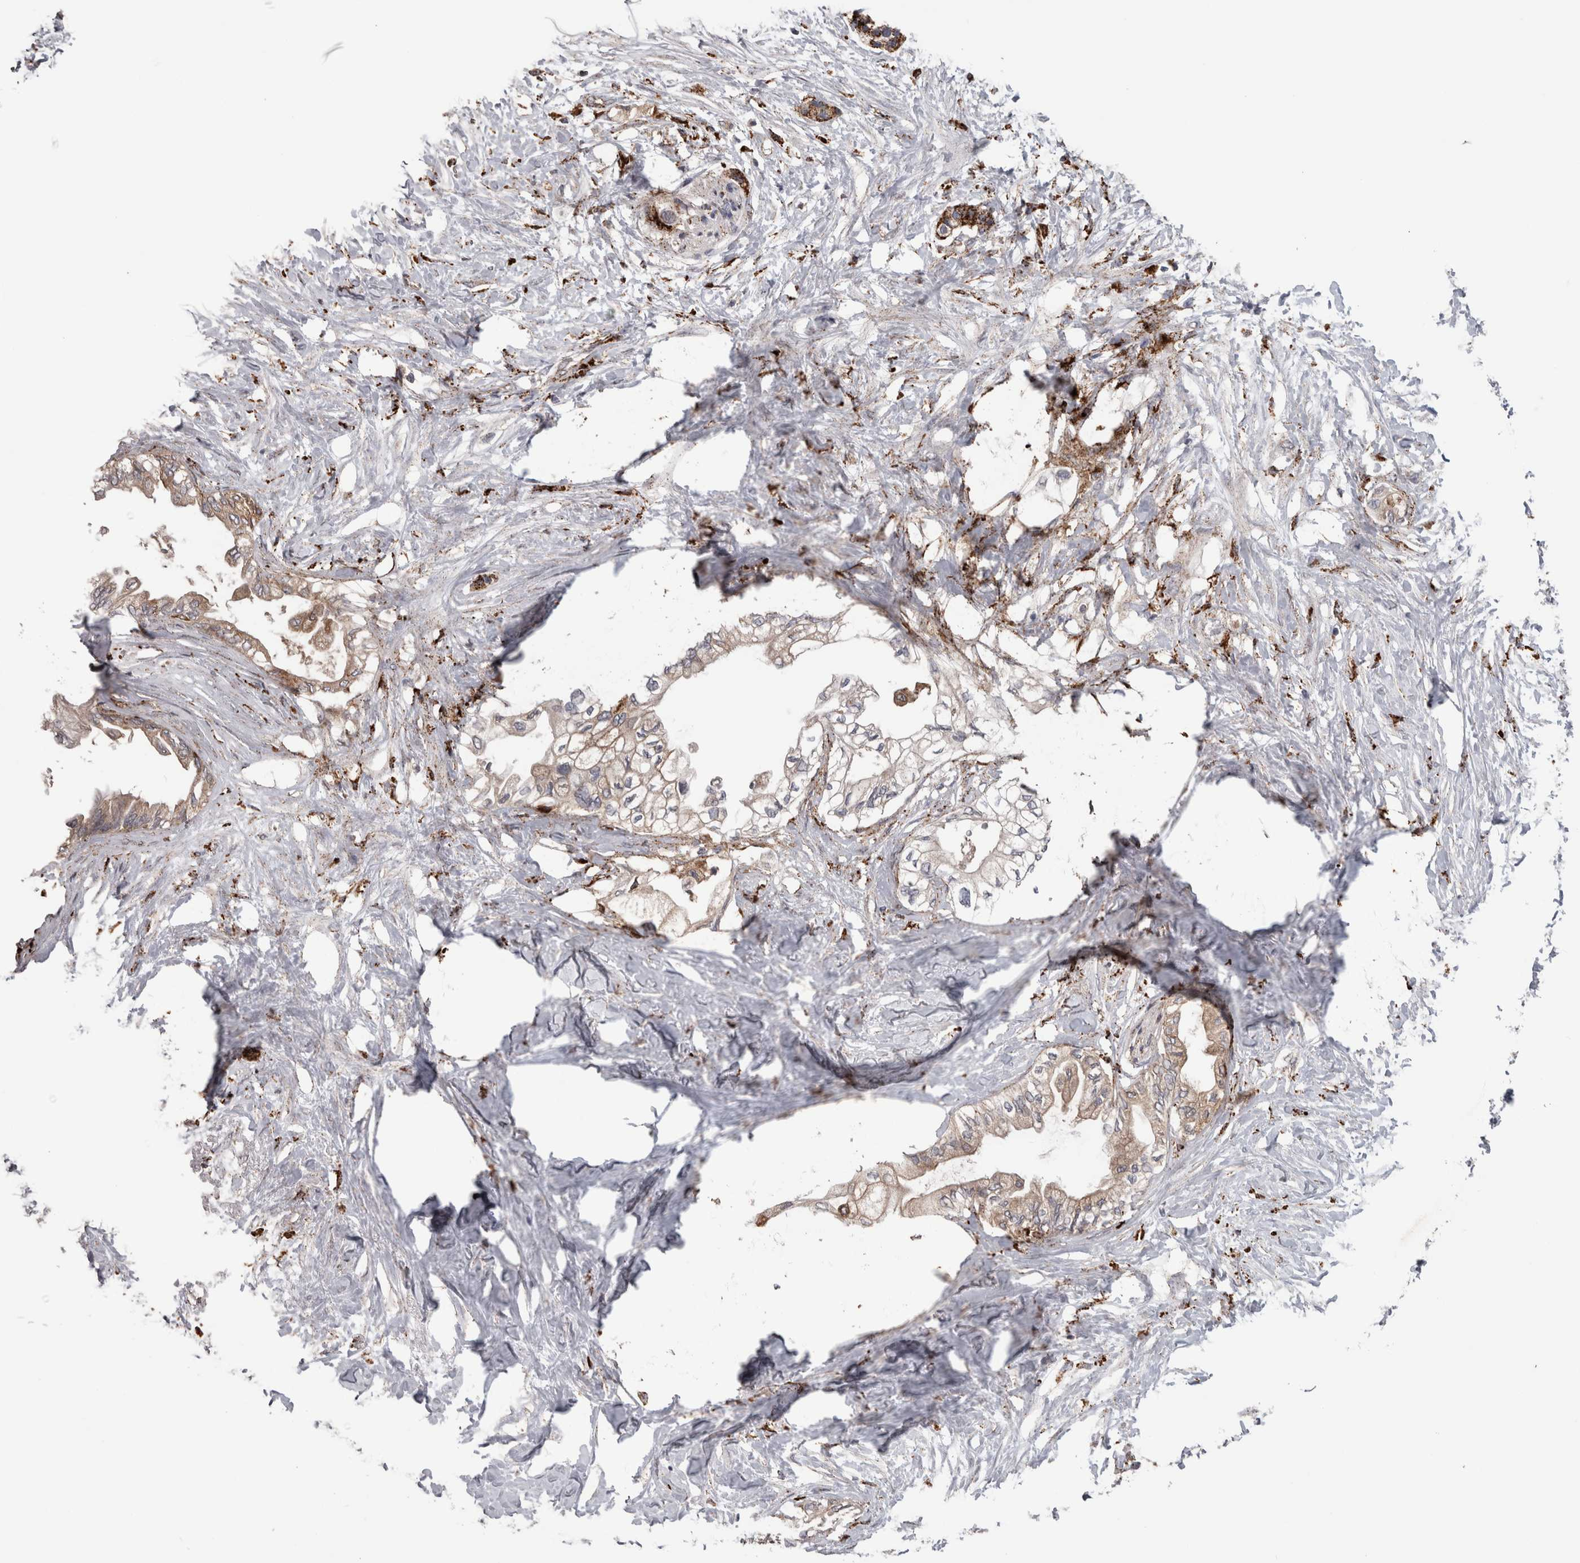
{"staining": {"intensity": "weak", "quantity": ">75%", "location": "cytoplasmic/membranous"}, "tissue": "pancreatic cancer", "cell_type": "Tumor cells", "image_type": "cancer", "snomed": [{"axis": "morphology", "description": "Normal tissue, NOS"}, {"axis": "morphology", "description": "Adenocarcinoma, NOS"}, {"axis": "topography", "description": "Pancreas"}, {"axis": "topography", "description": "Duodenum"}], "caption": "This image reveals IHC staining of human pancreatic cancer, with low weak cytoplasmic/membranous staining in about >75% of tumor cells.", "gene": "CTSZ", "patient": {"sex": "female", "age": 60}}